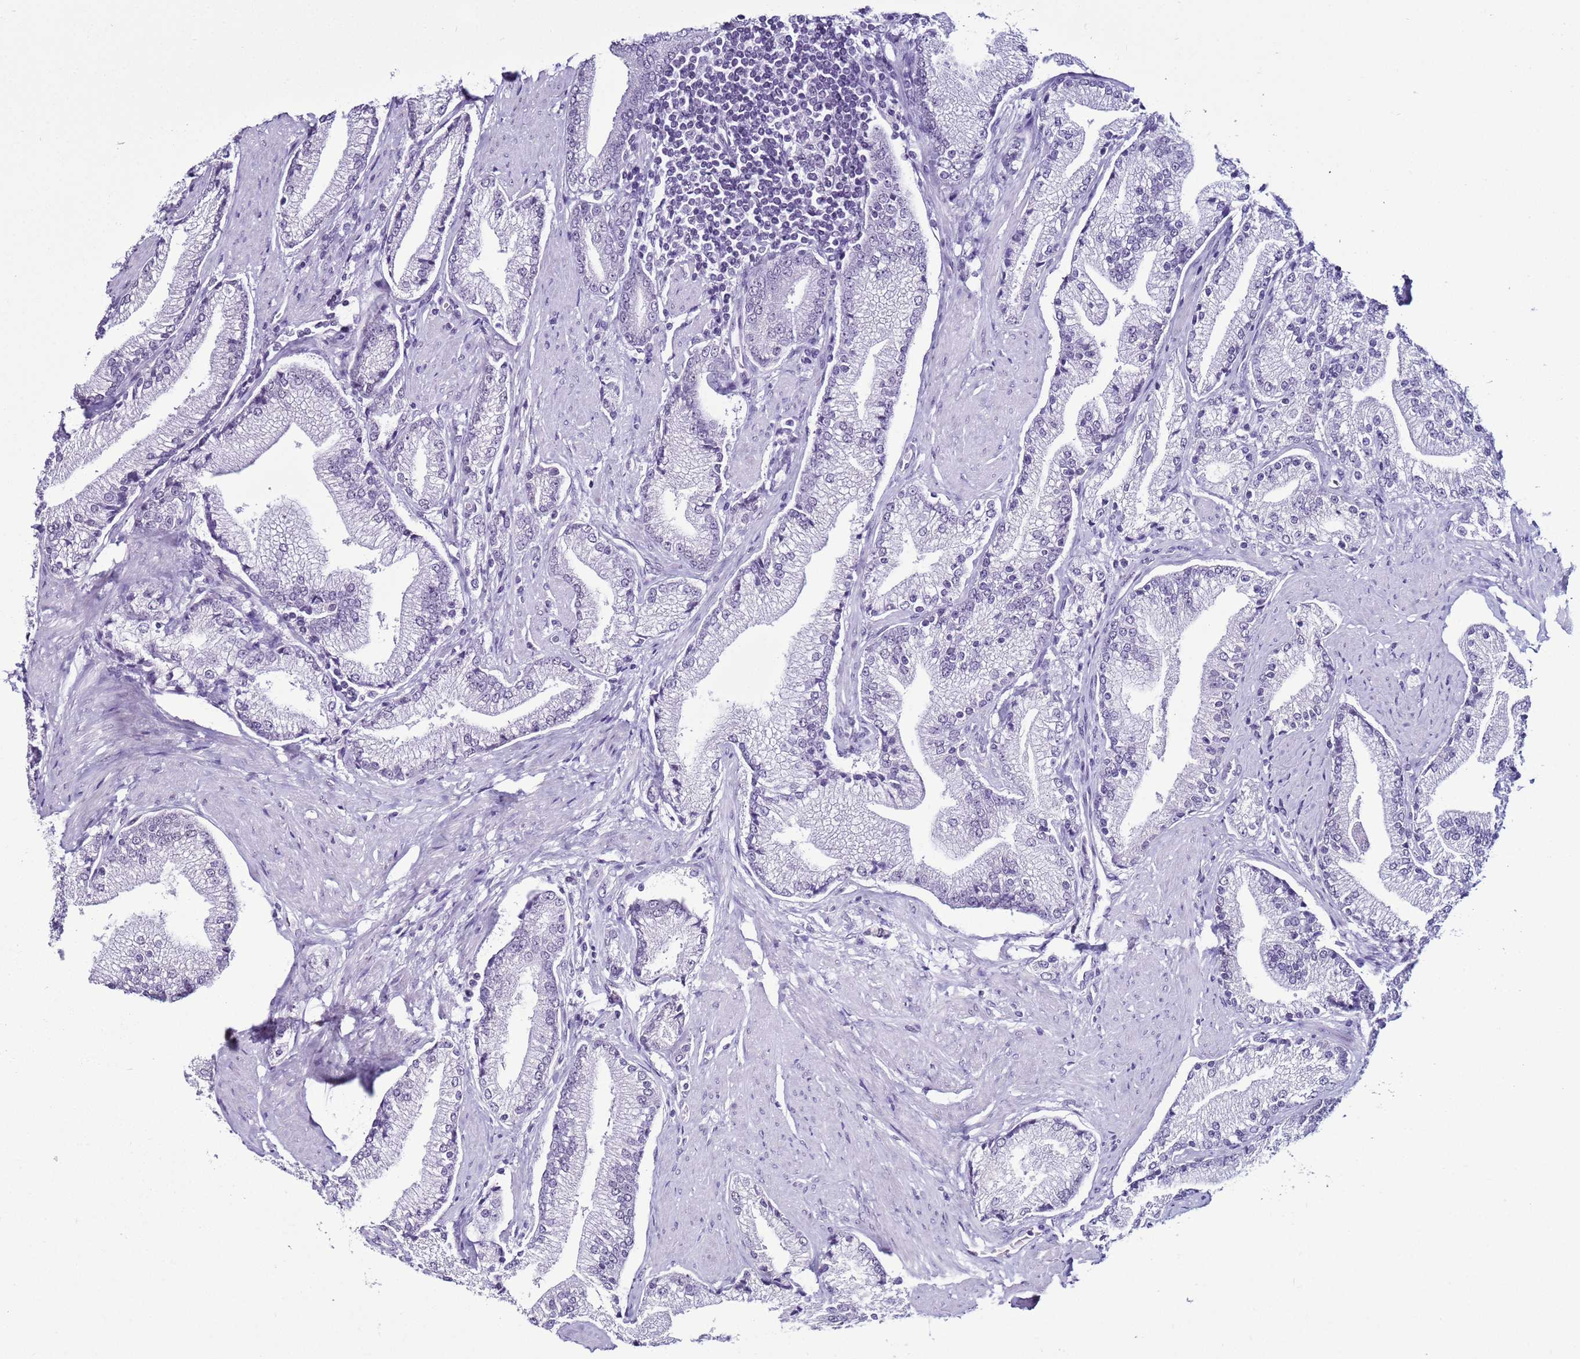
{"staining": {"intensity": "weak", "quantity": "<25%", "location": "nuclear"}, "tissue": "prostate cancer", "cell_type": "Tumor cells", "image_type": "cancer", "snomed": [{"axis": "morphology", "description": "Adenocarcinoma, High grade"}, {"axis": "topography", "description": "Prostate"}], "caption": "IHC image of neoplastic tissue: prostate cancer (adenocarcinoma (high-grade)) stained with DAB (3,3'-diaminobenzidine) shows no significant protein staining in tumor cells. The staining is performed using DAB (3,3'-diaminobenzidine) brown chromogen with nuclei counter-stained in using hematoxylin.", "gene": "DHX15", "patient": {"sex": "male", "age": 67}}